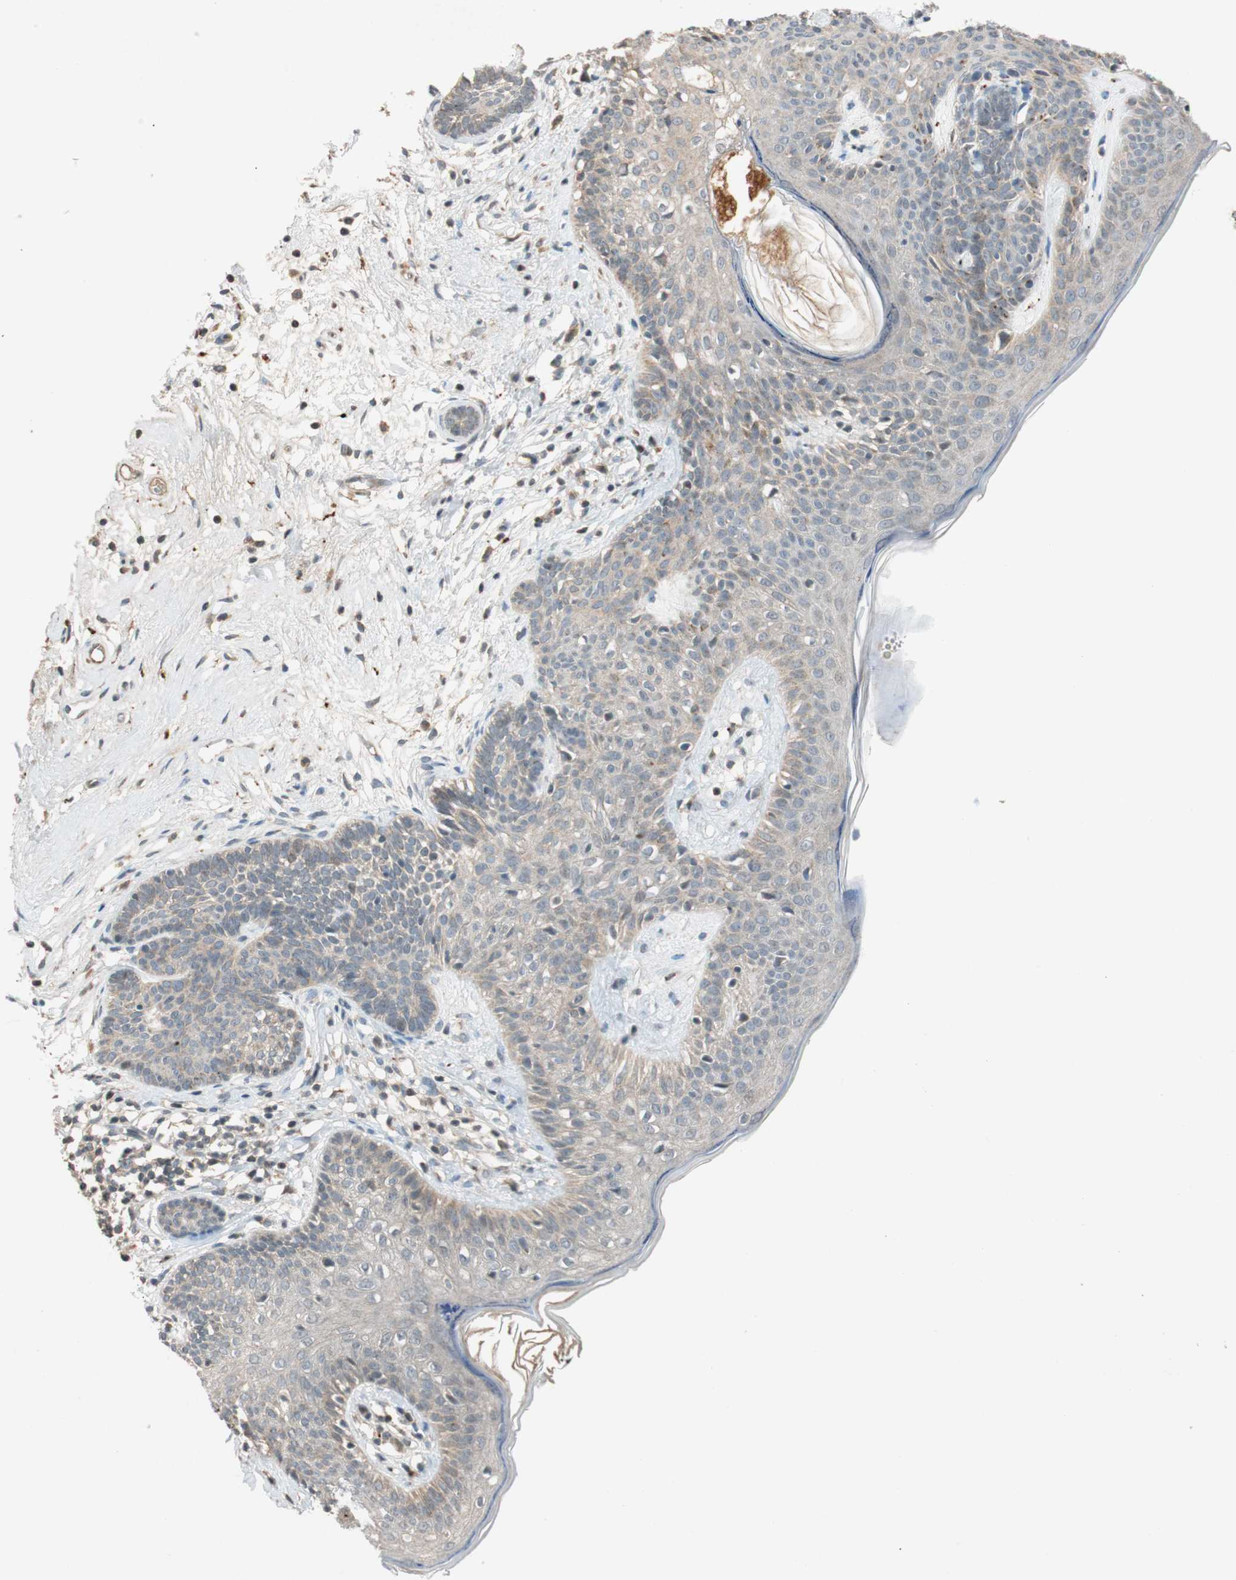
{"staining": {"intensity": "weak", "quantity": ">75%", "location": "cytoplasmic/membranous"}, "tissue": "skin cancer", "cell_type": "Tumor cells", "image_type": "cancer", "snomed": [{"axis": "morphology", "description": "Developmental malformation"}, {"axis": "morphology", "description": "Basal cell carcinoma"}, {"axis": "topography", "description": "Skin"}], "caption": "Weak cytoplasmic/membranous positivity for a protein is identified in about >75% of tumor cells of skin basal cell carcinoma using immunohistochemistry (IHC).", "gene": "GLB1", "patient": {"sex": "female", "age": 62}}